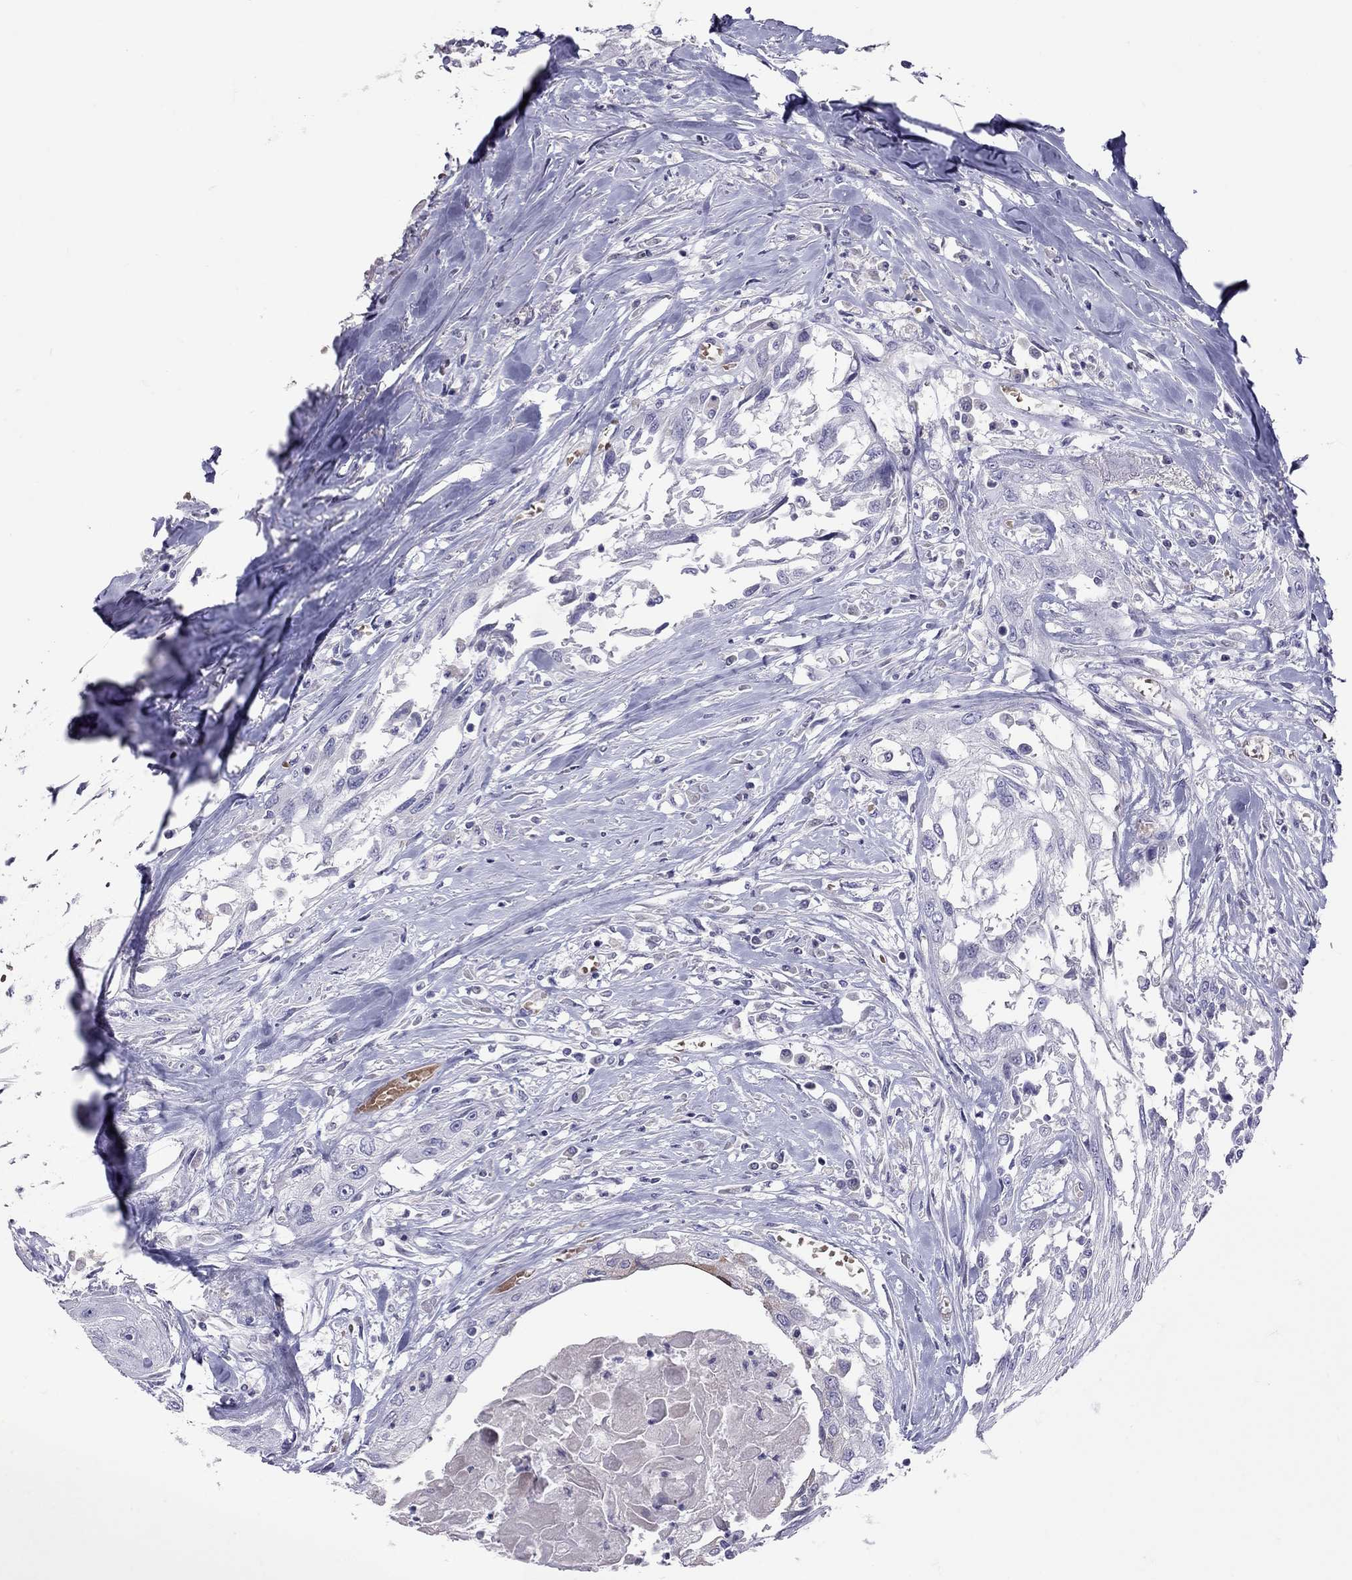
{"staining": {"intensity": "negative", "quantity": "none", "location": "none"}, "tissue": "head and neck cancer", "cell_type": "Tumor cells", "image_type": "cancer", "snomed": [{"axis": "morphology", "description": "Normal tissue, NOS"}, {"axis": "morphology", "description": "Squamous cell carcinoma, NOS"}, {"axis": "topography", "description": "Oral tissue"}, {"axis": "topography", "description": "Peripheral nerve tissue"}, {"axis": "topography", "description": "Head-Neck"}], "caption": "Tumor cells show no significant staining in head and neck cancer.", "gene": "MUC16", "patient": {"sex": "female", "age": 59}}